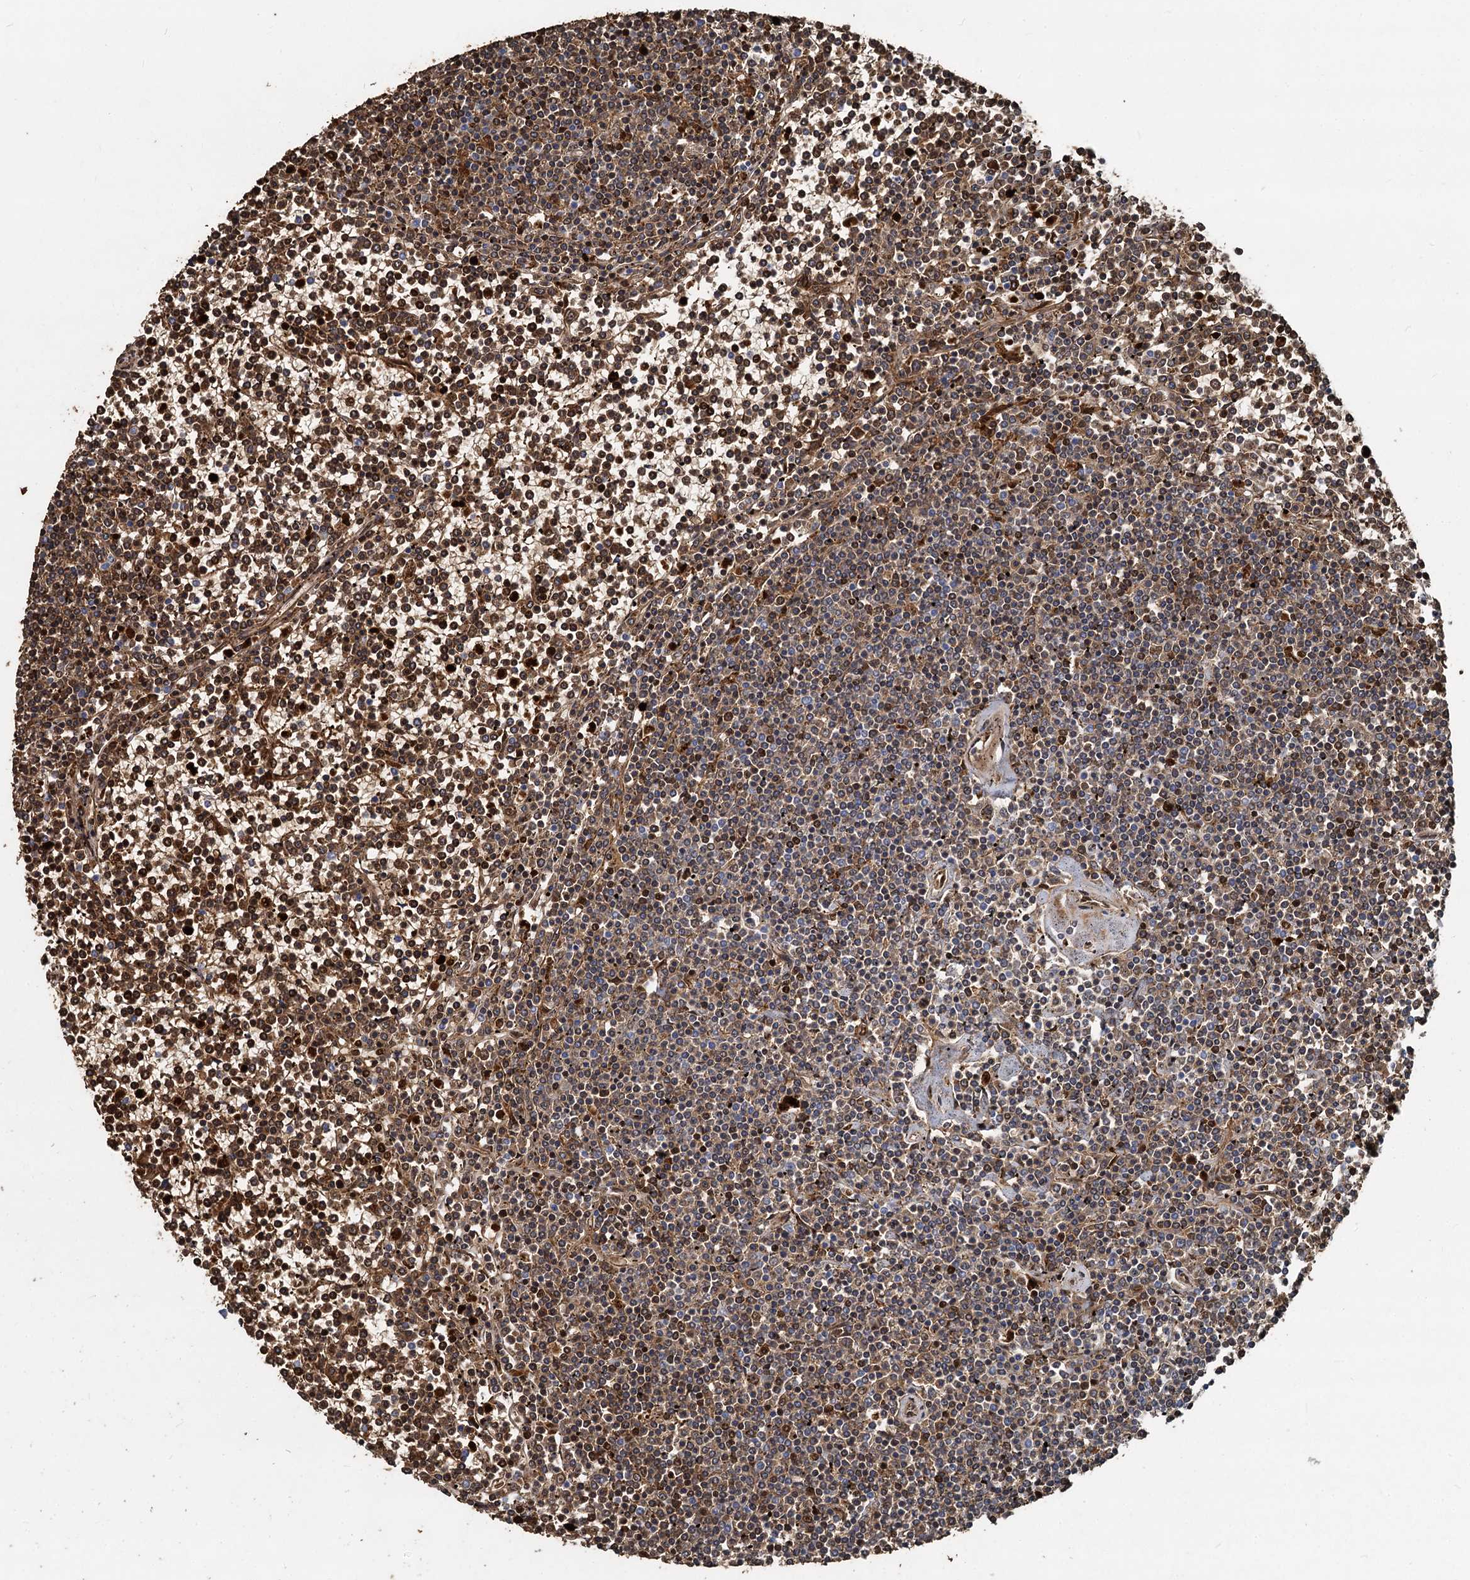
{"staining": {"intensity": "moderate", "quantity": ">75%", "location": "cytoplasmic/membranous,nuclear"}, "tissue": "lymphoma", "cell_type": "Tumor cells", "image_type": "cancer", "snomed": [{"axis": "morphology", "description": "Malignant lymphoma, non-Hodgkin's type, Low grade"}, {"axis": "topography", "description": "Spleen"}], "caption": "The image displays immunohistochemical staining of lymphoma. There is moderate cytoplasmic/membranous and nuclear positivity is seen in approximately >75% of tumor cells. The staining was performed using DAB, with brown indicating positive protein expression. Nuclei are stained blue with hematoxylin.", "gene": "TCTN2", "patient": {"sex": "female", "age": 19}}